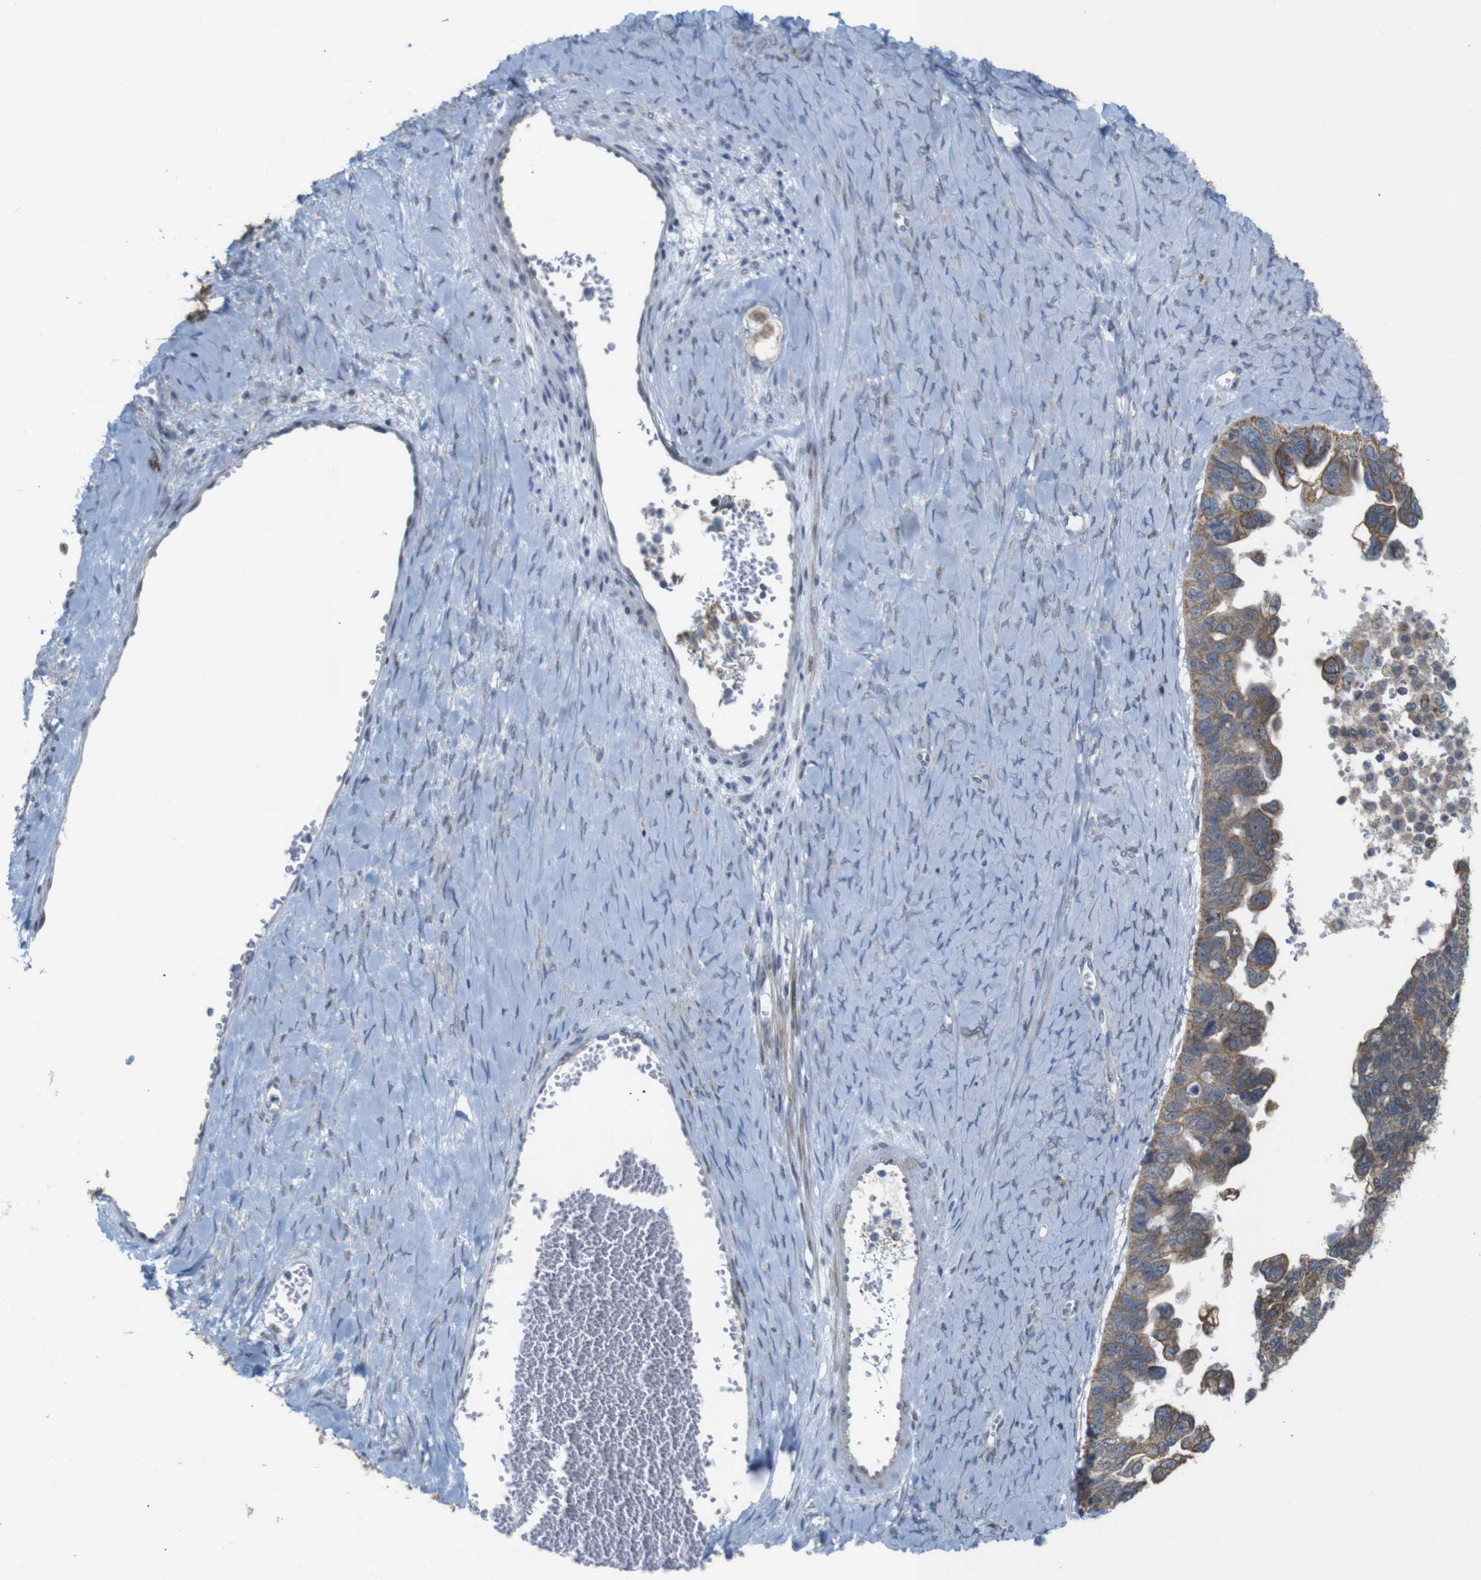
{"staining": {"intensity": "weak", "quantity": ">75%", "location": "cytoplasmic/membranous"}, "tissue": "ovarian cancer", "cell_type": "Tumor cells", "image_type": "cancer", "snomed": [{"axis": "morphology", "description": "Cystadenocarcinoma, serous, NOS"}, {"axis": "topography", "description": "Ovary"}], "caption": "A high-resolution photomicrograph shows immunohistochemistry (IHC) staining of ovarian serous cystadenocarcinoma, which demonstrates weak cytoplasmic/membranous expression in about >75% of tumor cells.", "gene": "ATP7B", "patient": {"sex": "female", "age": 79}}